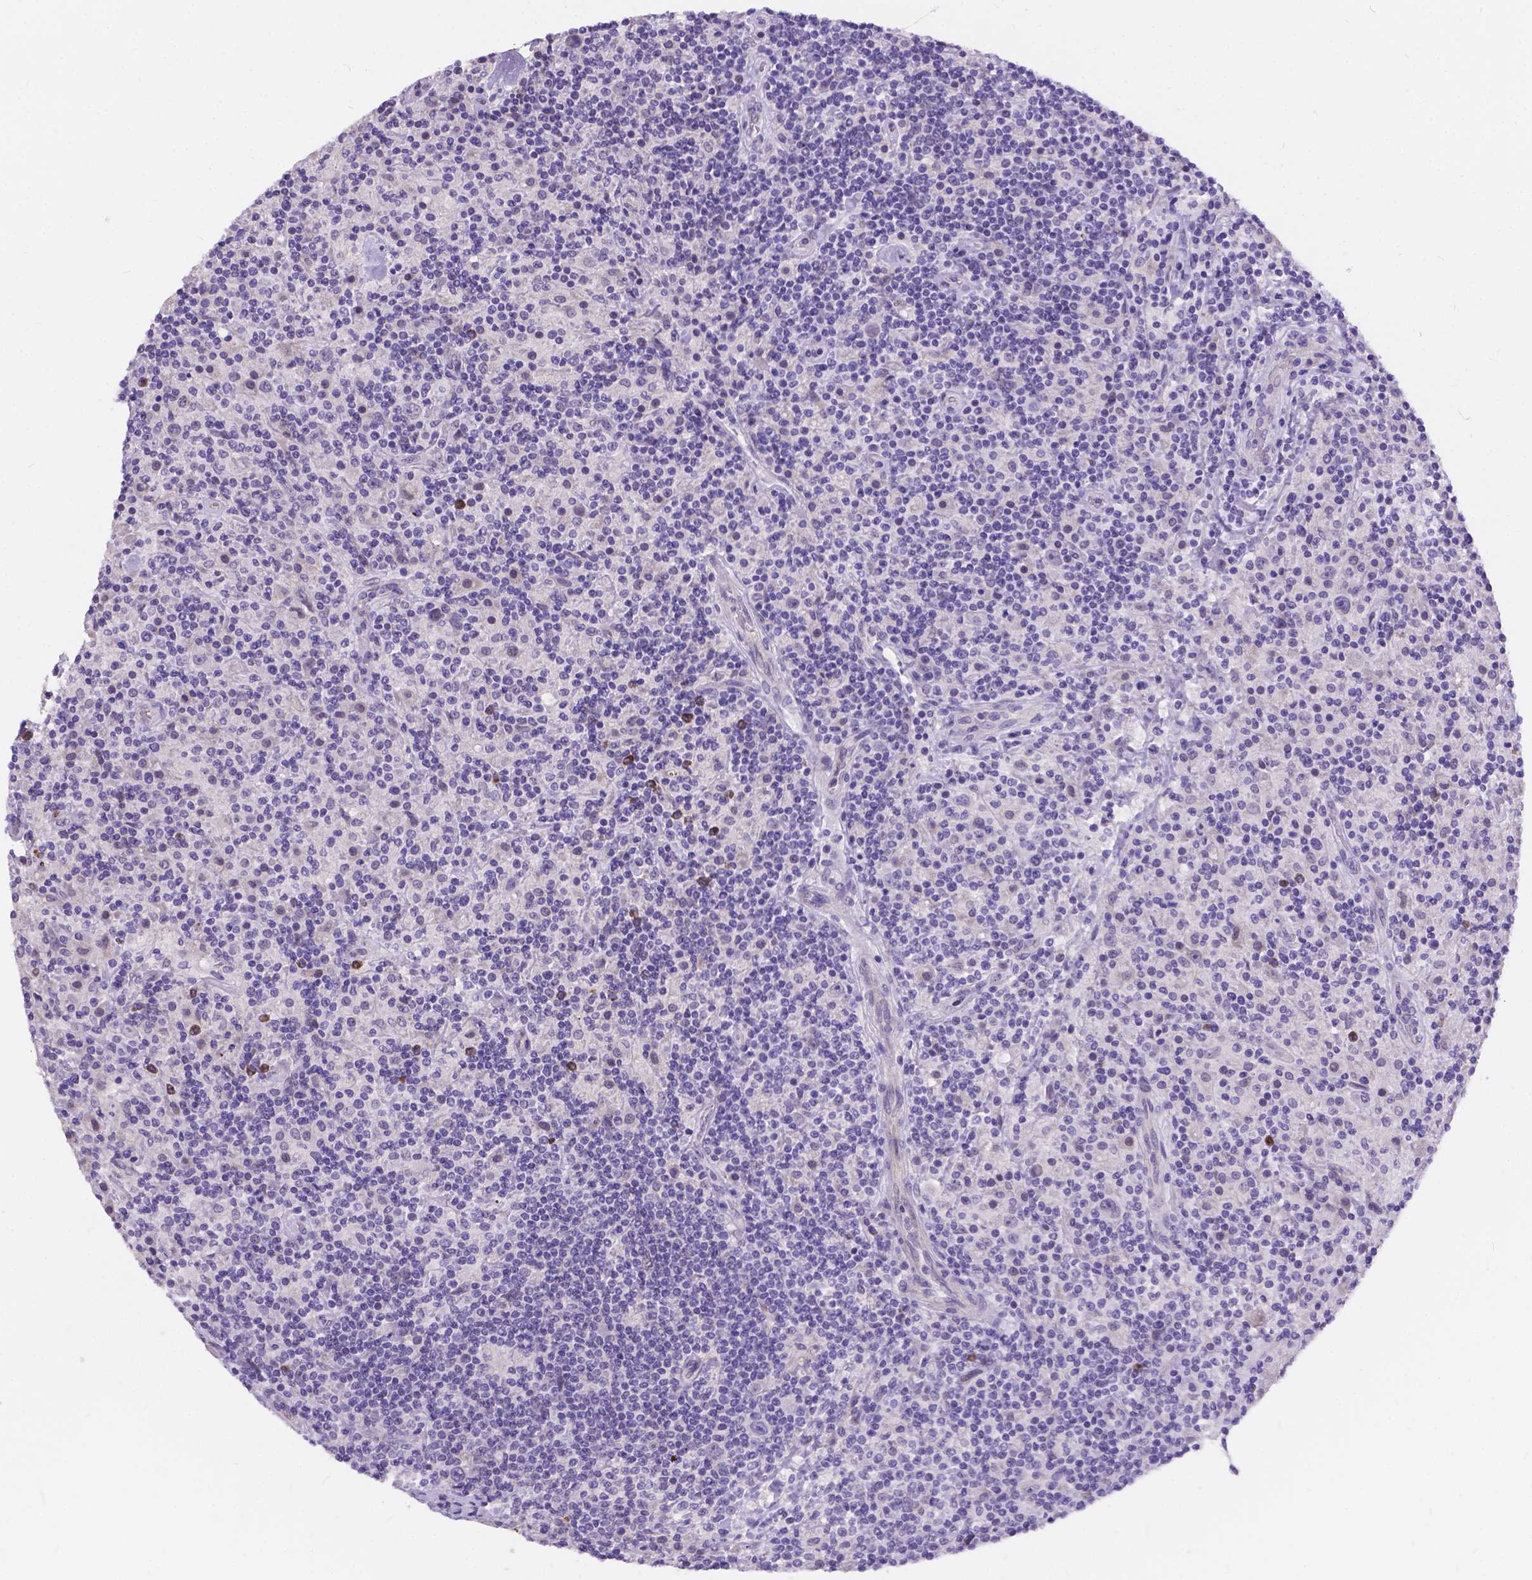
{"staining": {"intensity": "negative", "quantity": "none", "location": "none"}, "tissue": "lymphoma", "cell_type": "Tumor cells", "image_type": "cancer", "snomed": [{"axis": "morphology", "description": "Hodgkin's disease, NOS"}, {"axis": "topography", "description": "Lymph node"}], "caption": "Immunohistochemistry of human Hodgkin's disease exhibits no staining in tumor cells.", "gene": "DLEC1", "patient": {"sex": "male", "age": 70}}